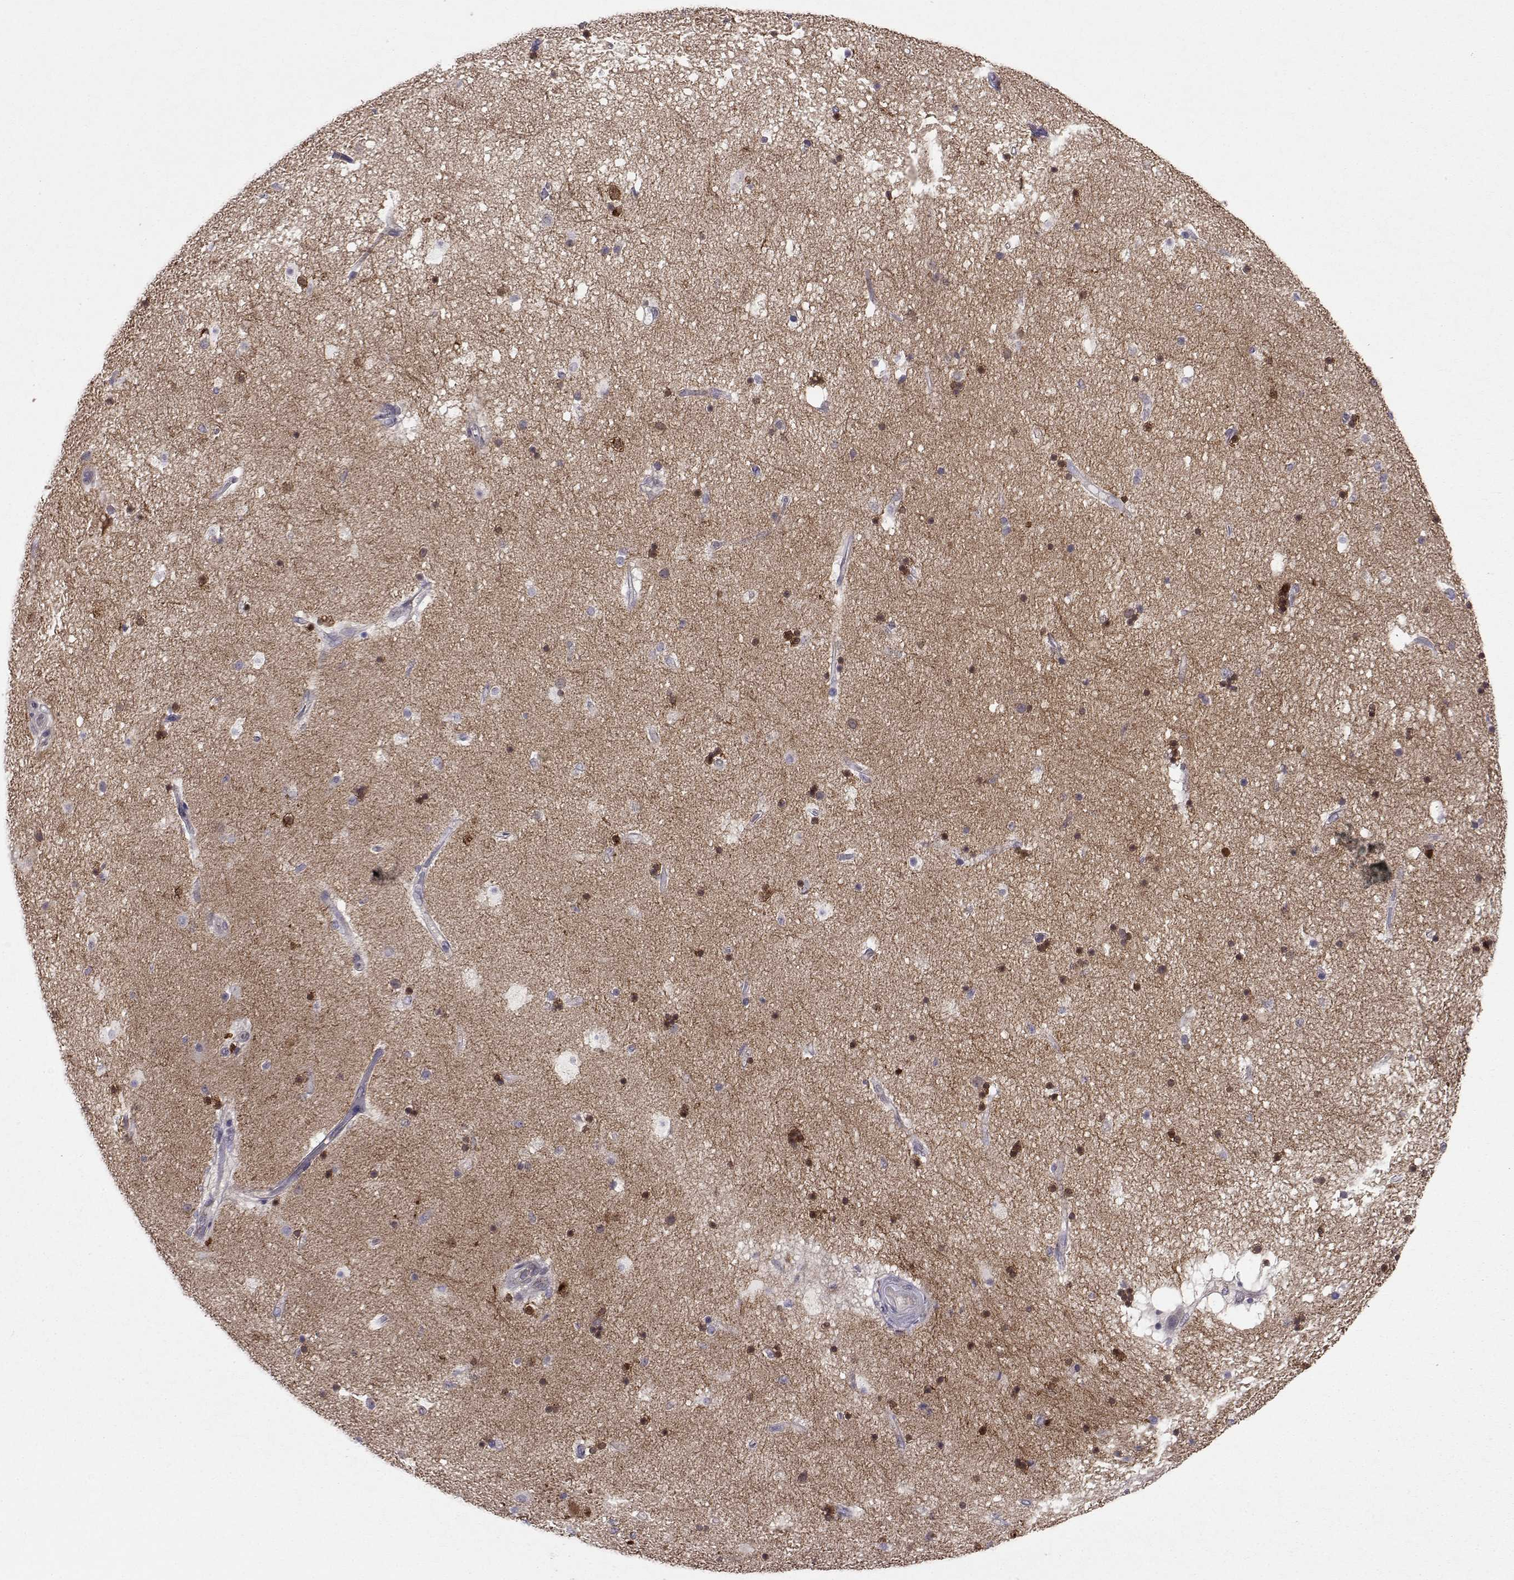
{"staining": {"intensity": "strong", "quantity": ">75%", "location": "cytoplasmic/membranous"}, "tissue": "hippocampus", "cell_type": "Glial cells", "image_type": "normal", "snomed": [{"axis": "morphology", "description": "Normal tissue, NOS"}, {"axis": "topography", "description": "Hippocampus"}], "caption": "IHC image of unremarkable human hippocampus stained for a protein (brown), which demonstrates high levels of strong cytoplasmic/membranous positivity in approximately >75% of glial cells.", "gene": "PEX5L", "patient": {"sex": "male", "age": 51}}